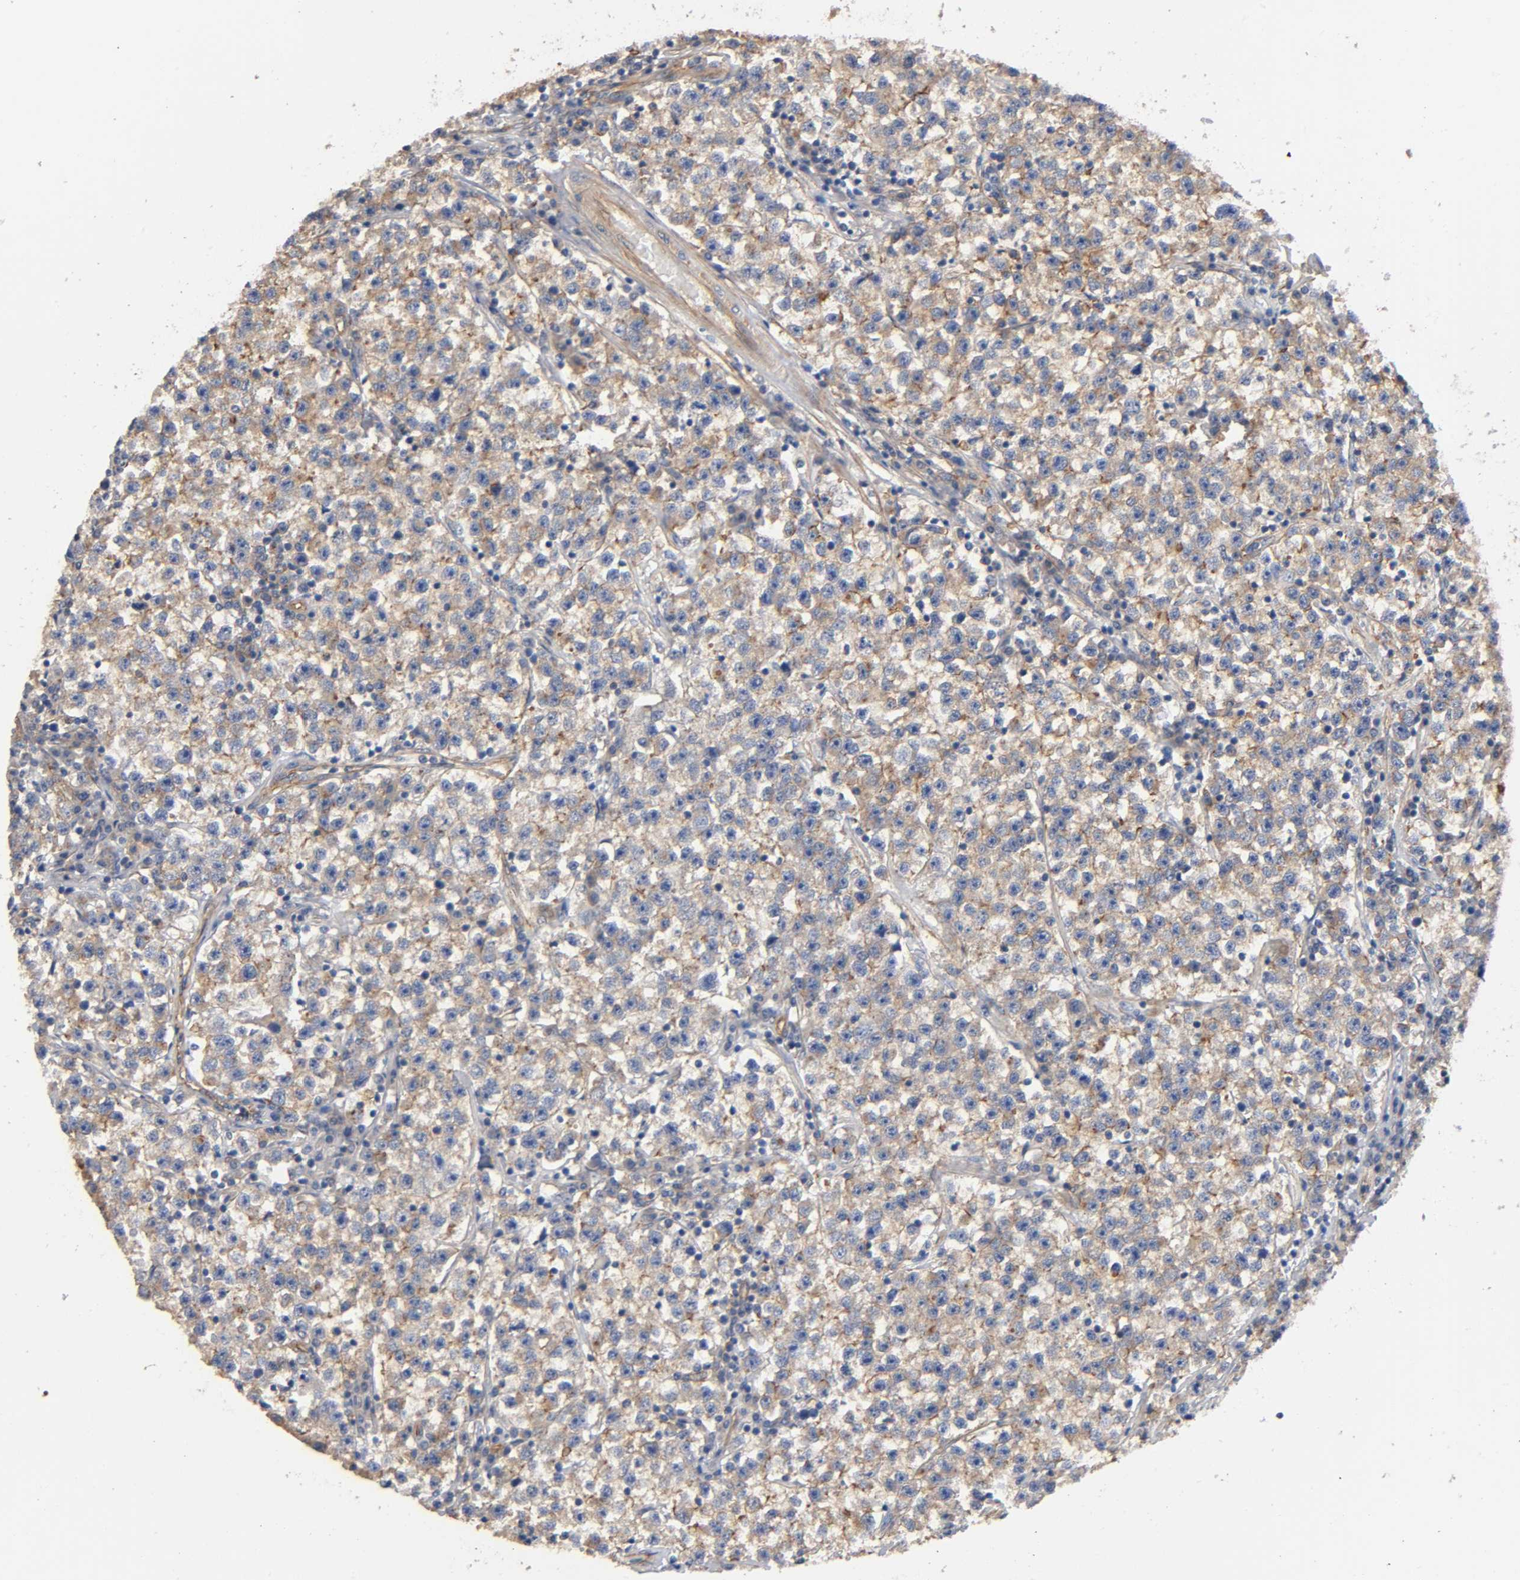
{"staining": {"intensity": "weak", "quantity": "25%-75%", "location": "cytoplasmic/membranous"}, "tissue": "testis cancer", "cell_type": "Tumor cells", "image_type": "cancer", "snomed": [{"axis": "morphology", "description": "Seminoma, NOS"}, {"axis": "topography", "description": "Testis"}], "caption": "Weak cytoplasmic/membranous protein staining is identified in approximately 25%-75% of tumor cells in testis cancer (seminoma).", "gene": "MARS1", "patient": {"sex": "male", "age": 22}}